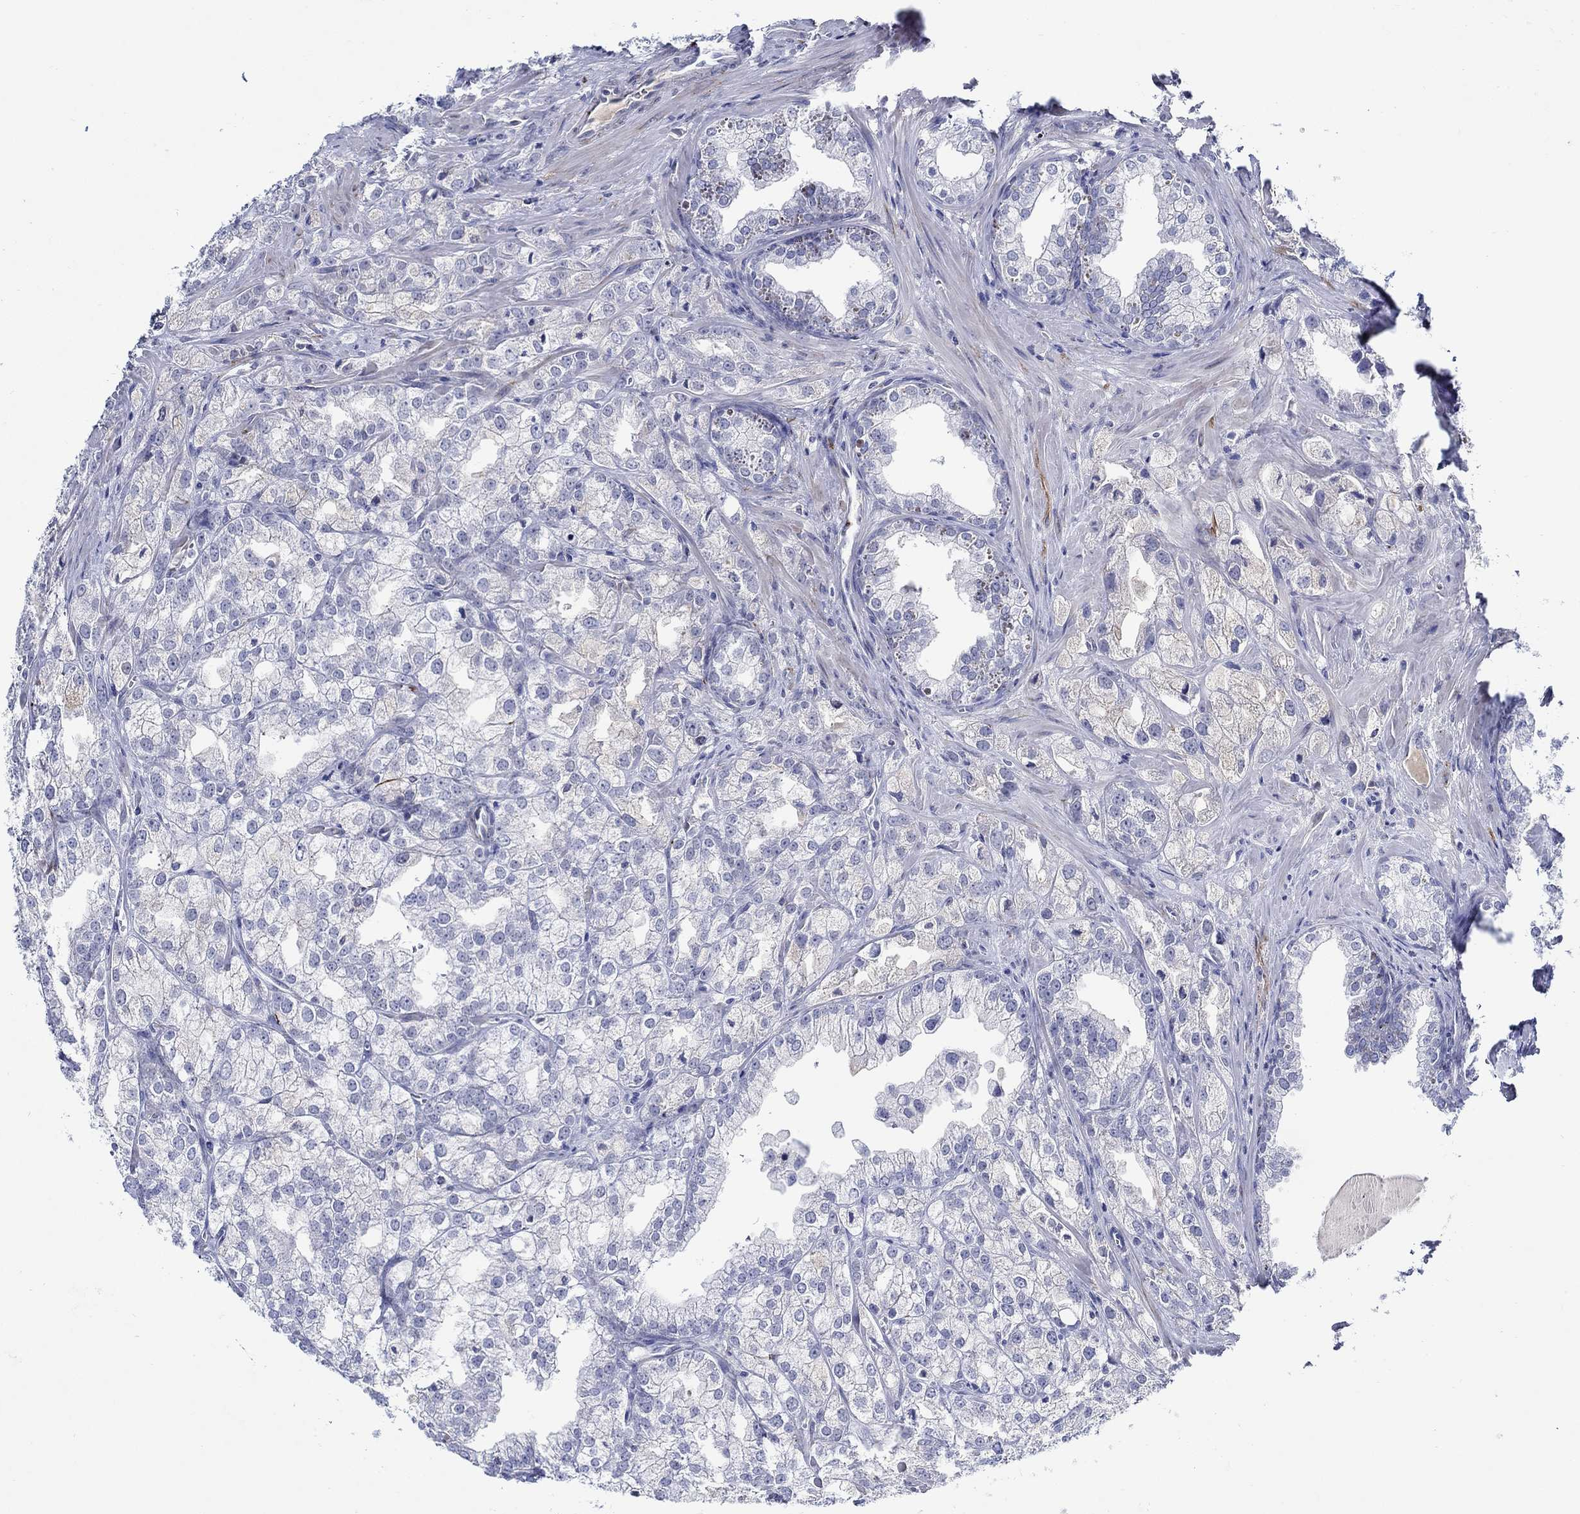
{"staining": {"intensity": "weak", "quantity": "<25%", "location": "cytoplasmic/membranous"}, "tissue": "prostate cancer", "cell_type": "Tumor cells", "image_type": "cancer", "snomed": [{"axis": "morphology", "description": "Adenocarcinoma, NOS"}, {"axis": "topography", "description": "Prostate"}], "caption": "Immunohistochemical staining of human prostate adenocarcinoma shows no significant staining in tumor cells.", "gene": "MC2R", "patient": {"sex": "male", "age": 70}}